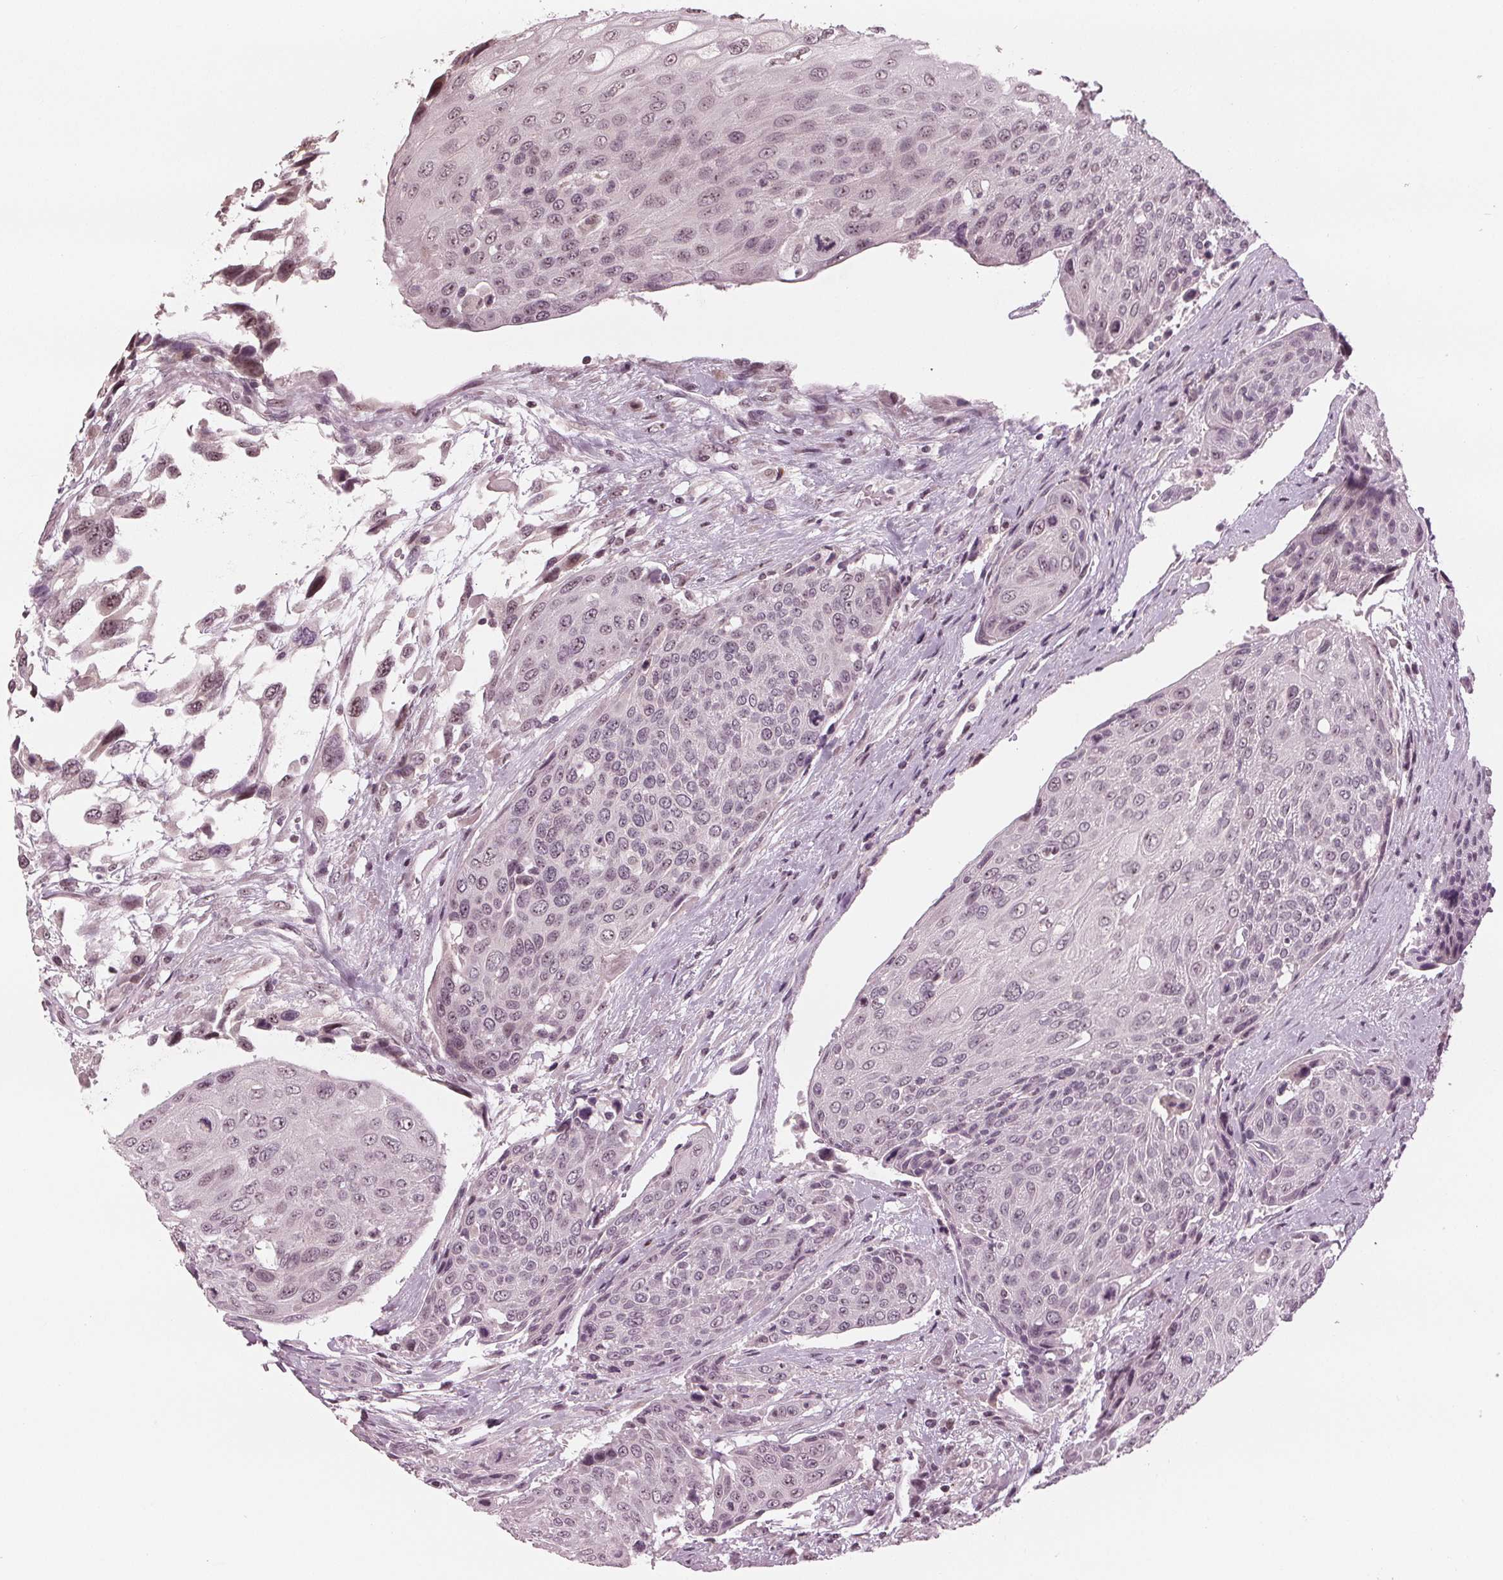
{"staining": {"intensity": "weak", "quantity": "<25%", "location": "nuclear"}, "tissue": "urothelial cancer", "cell_type": "Tumor cells", "image_type": "cancer", "snomed": [{"axis": "morphology", "description": "Urothelial carcinoma, High grade"}, {"axis": "topography", "description": "Urinary bladder"}], "caption": "DAB immunohistochemical staining of human urothelial cancer shows no significant staining in tumor cells. The staining is performed using DAB brown chromogen with nuclei counter-stained in using hematoxylin.", "gene": "SLX4", "patient": {"sex": "female", "age": 70}}